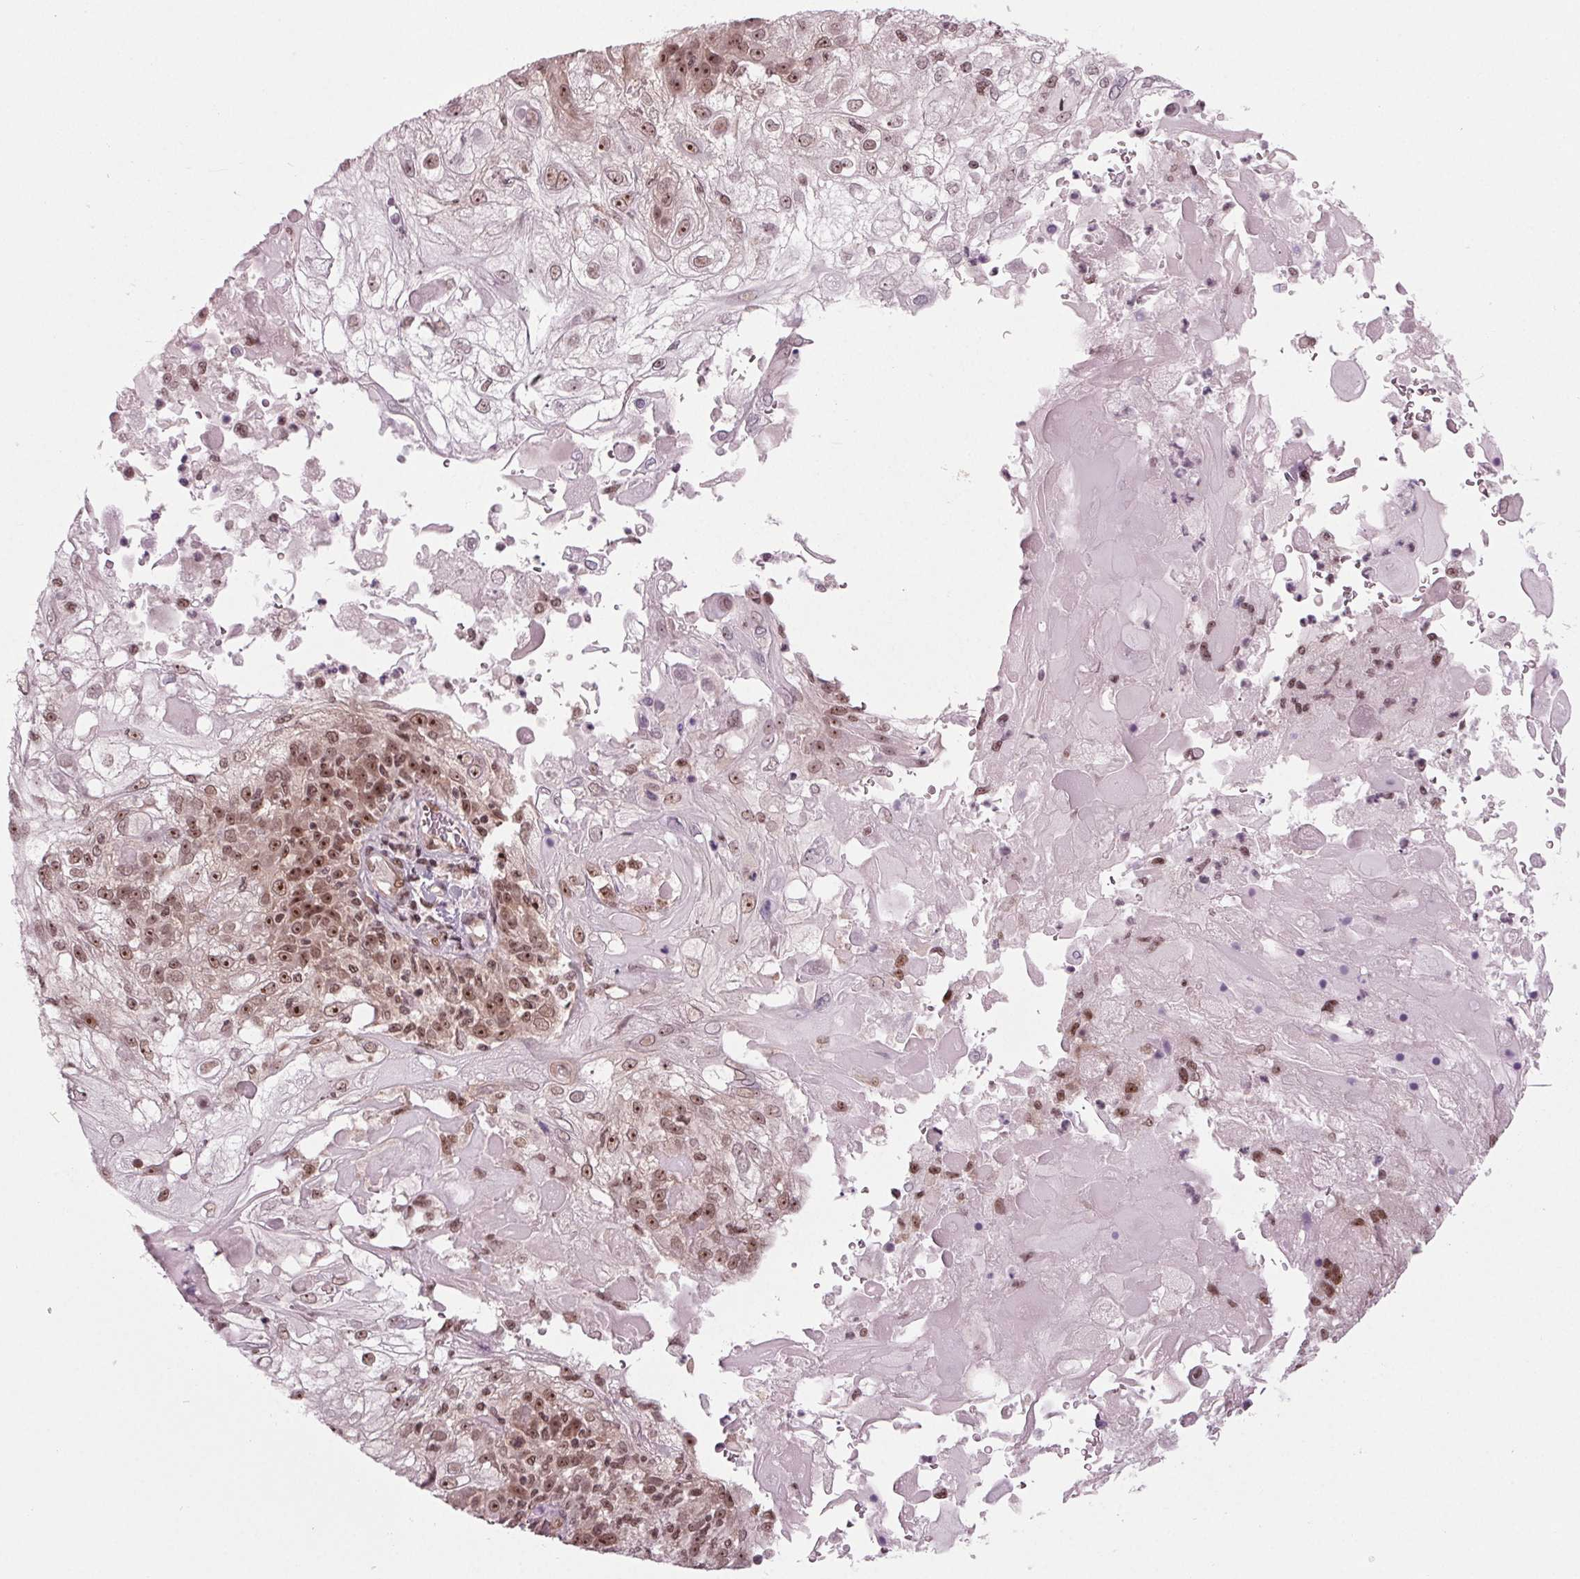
{"staining": {"intensity": "moderate", "quantity": ">75%", "location": "nuclear"}, "tissue": "skin cancer", "cell_type": "Tumor cells", "image_type": "cancer", "snomed": [{"axis": "morphology", "description": "Normal tissue, NOS"}, {"axis": "morphology", "description": "Squamous cell carcinoma, NOS"}, {"axis": "topography", "description": "Skin"}], "caption": "The photomicrograph demonstrates staining of skin cancer, revealing moderate nuclear protein expression (brown color) within tumor cells.", "gene": "DDX41", "patient": {"sex": "female", "age": 83}}